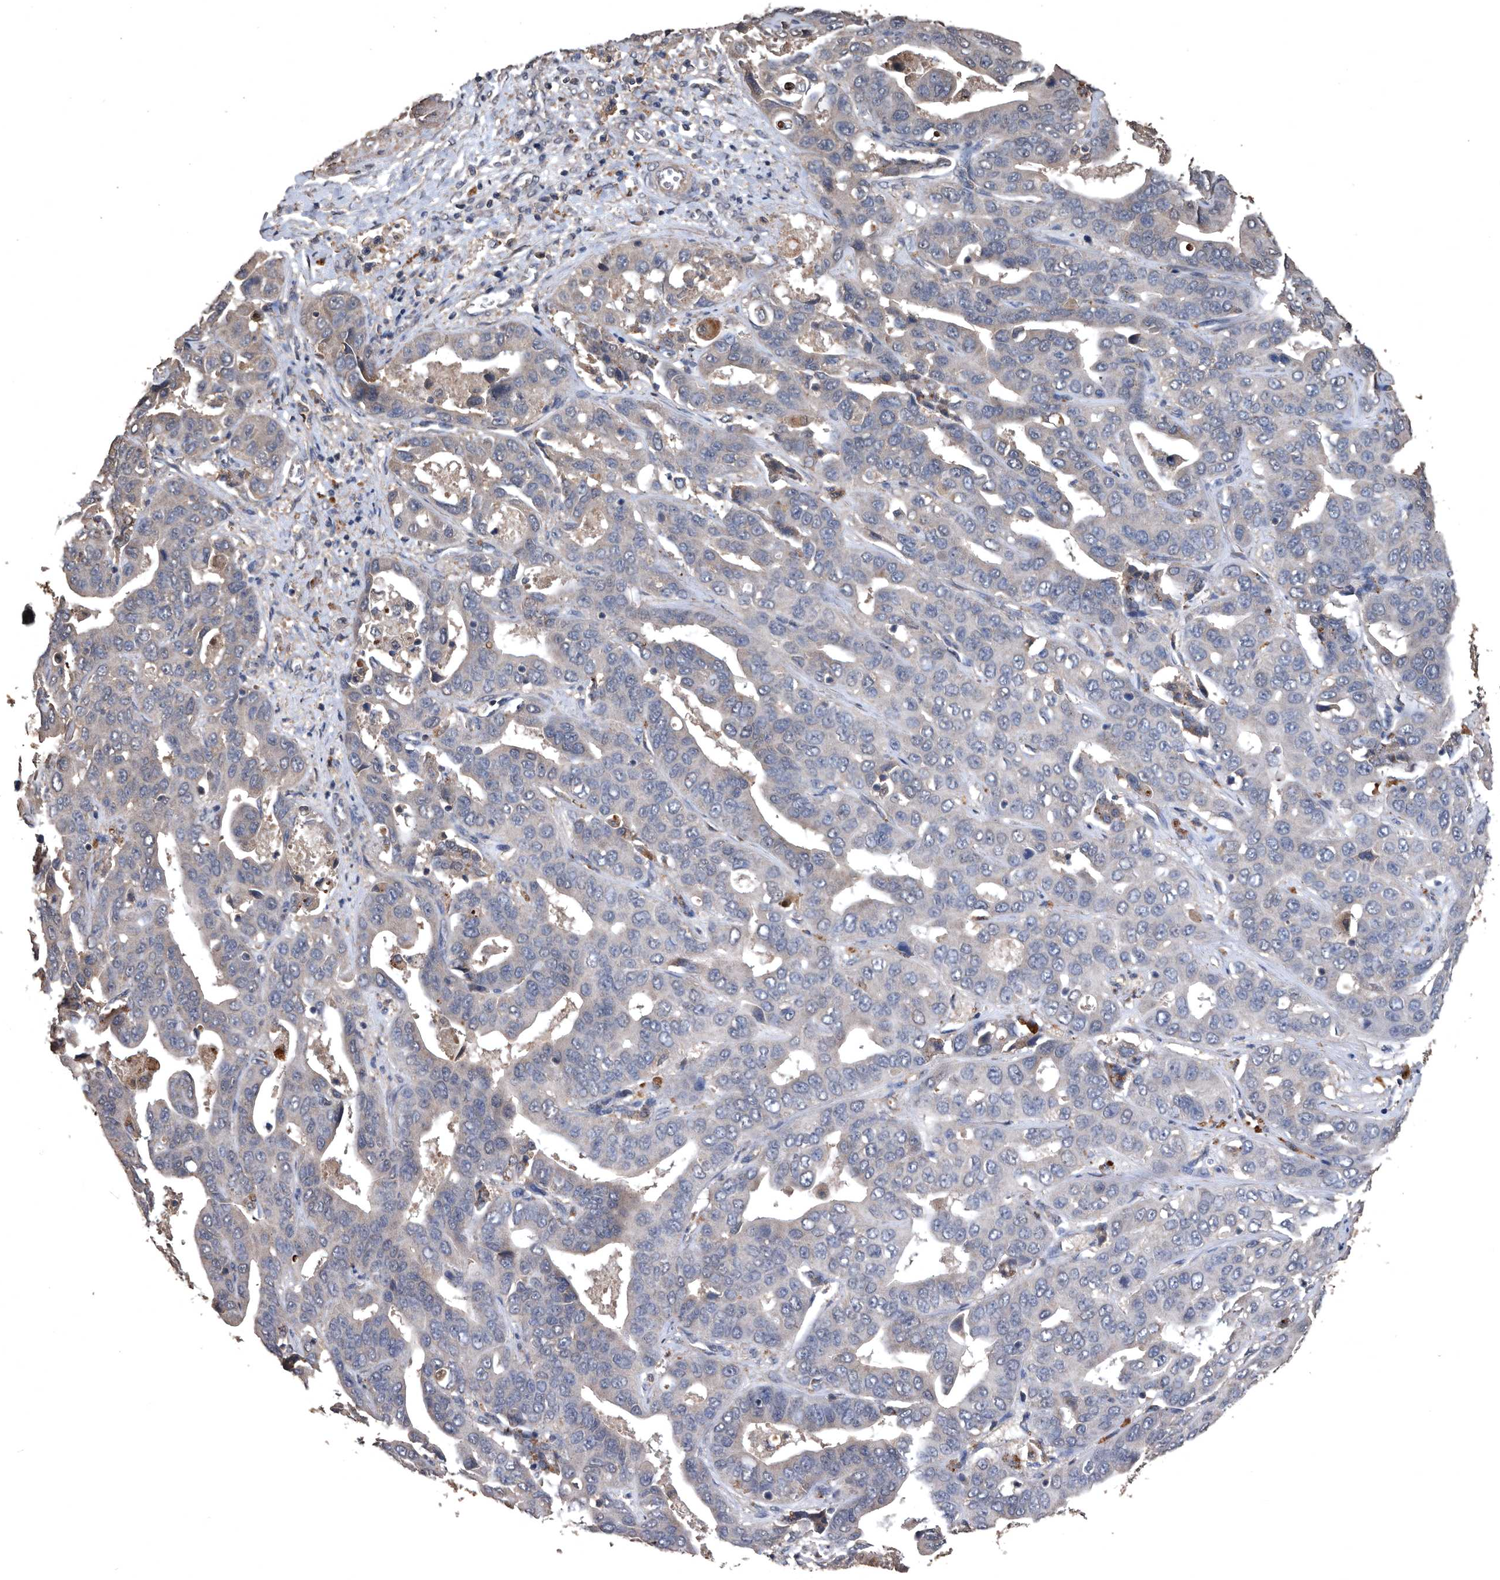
{"staining": {"intensity": "weak", "quantity": "<25%", "location": "cytoplasmic/membranous"}, "tissue": "liver cancer", "cell_type": "Tumor cells", "image_type": "cancer", "snomed": [{"axis": "morphology", "description": "Cholangiocarcinoma"}, {"axis": "topography", "description": "Liver"}], "caption": "Tumor cells are negative for brown protein staining in cholangiocarcinoma (liver). Brightfield microscopy of immunohistochemistry stained with DAB (3,3'-diaminobenzidine) (brown) and hematoxylin (blue), captured at high magnification.", "gene": "NRBP1", "patient": {"sex": "female", "age": 52}}